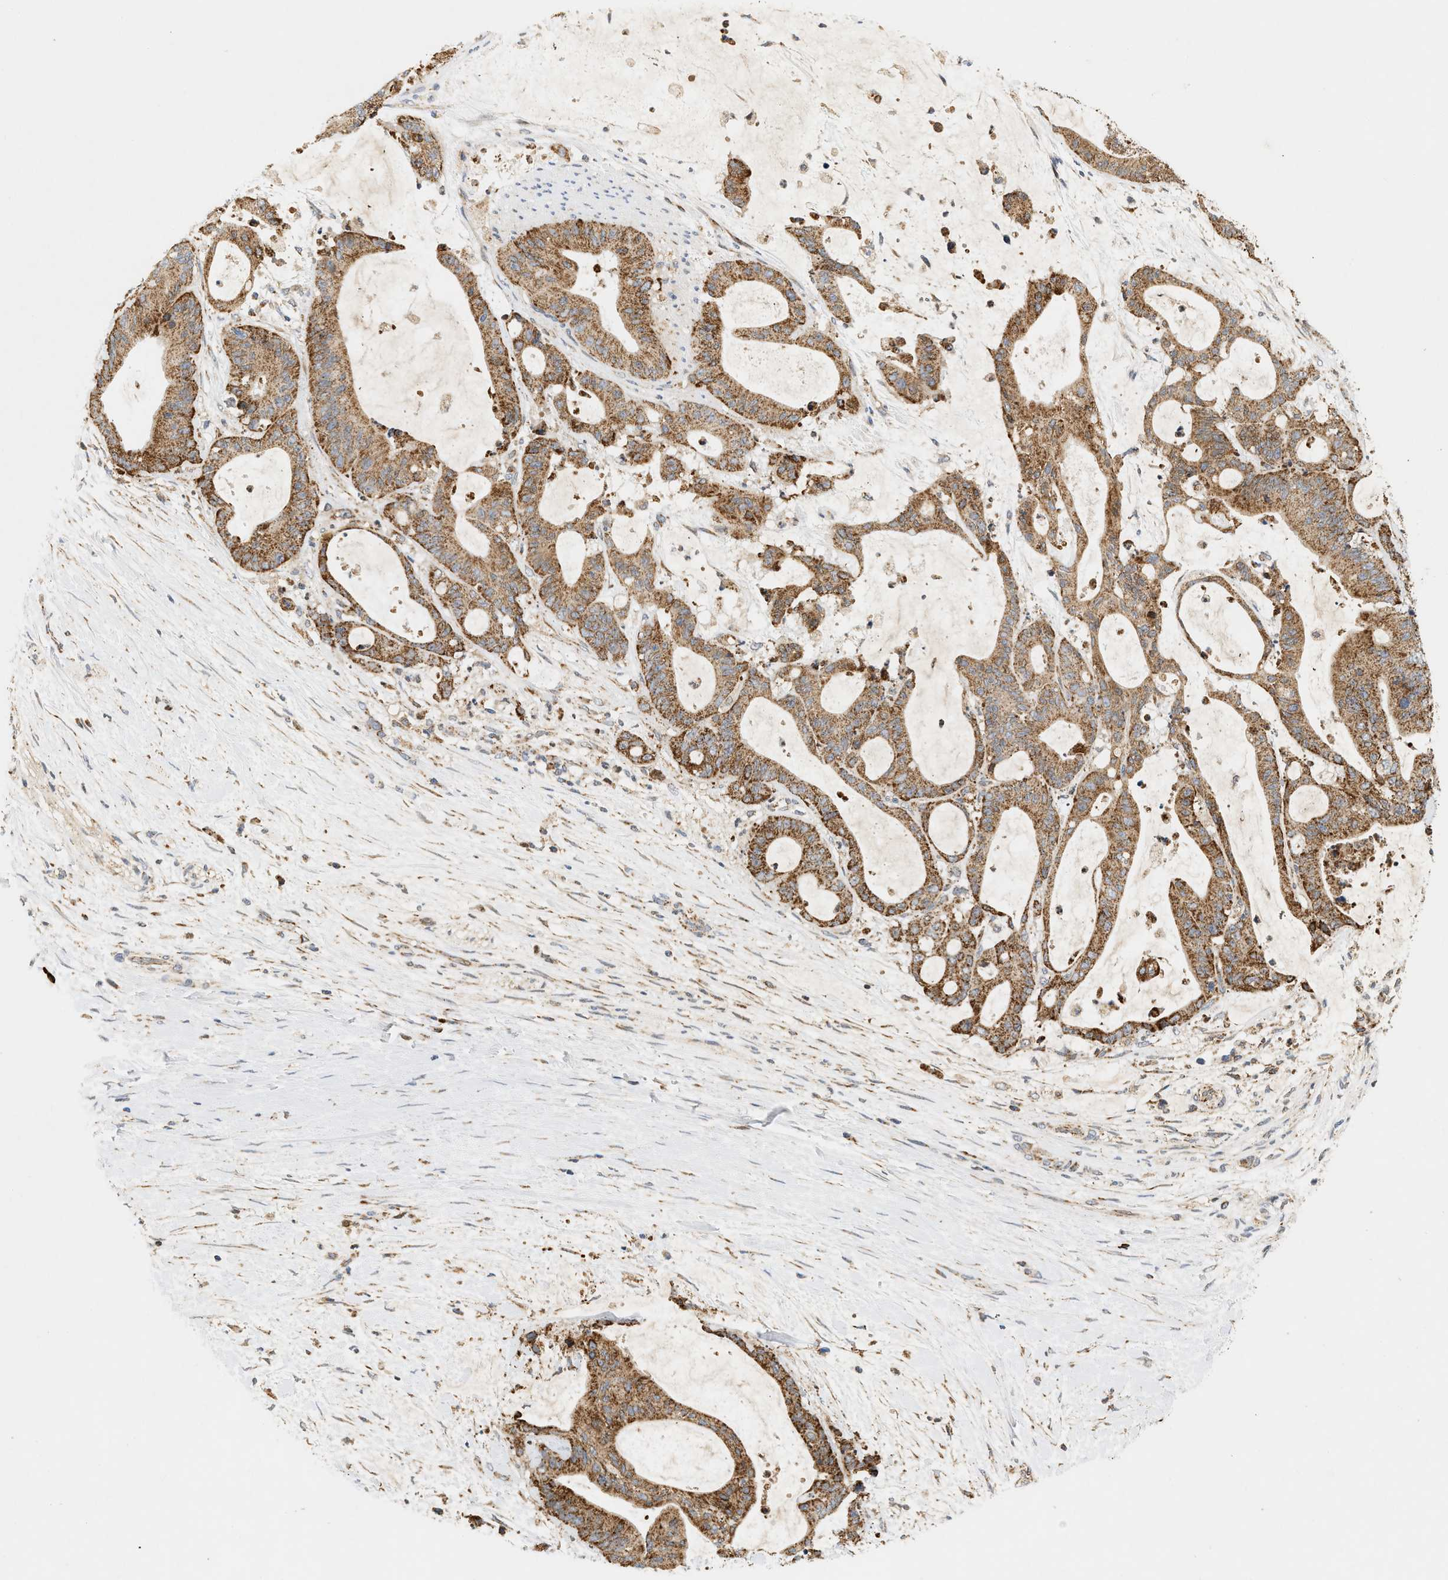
{"staining": {"intensity": "strong", "quantity": ">75%", "location": "cytoplasmic/membranous"}, "tissue": "liver cancer", "cell_type": "Tumor cells", "image_type": "cancer", "snomed": [{"axis": "morphology", "description": "Cholangiocarcinoma"}, {"axis": "topography", "description": "Liver"}], "caption": "Immunohistochemistry (IHC) of human liver cancer shows high levels of strong cytoplasmic/membranous expression in about >75% of tumor cells.", "gene": "MCU", "patient": {"sex": "female", "age": 73}}